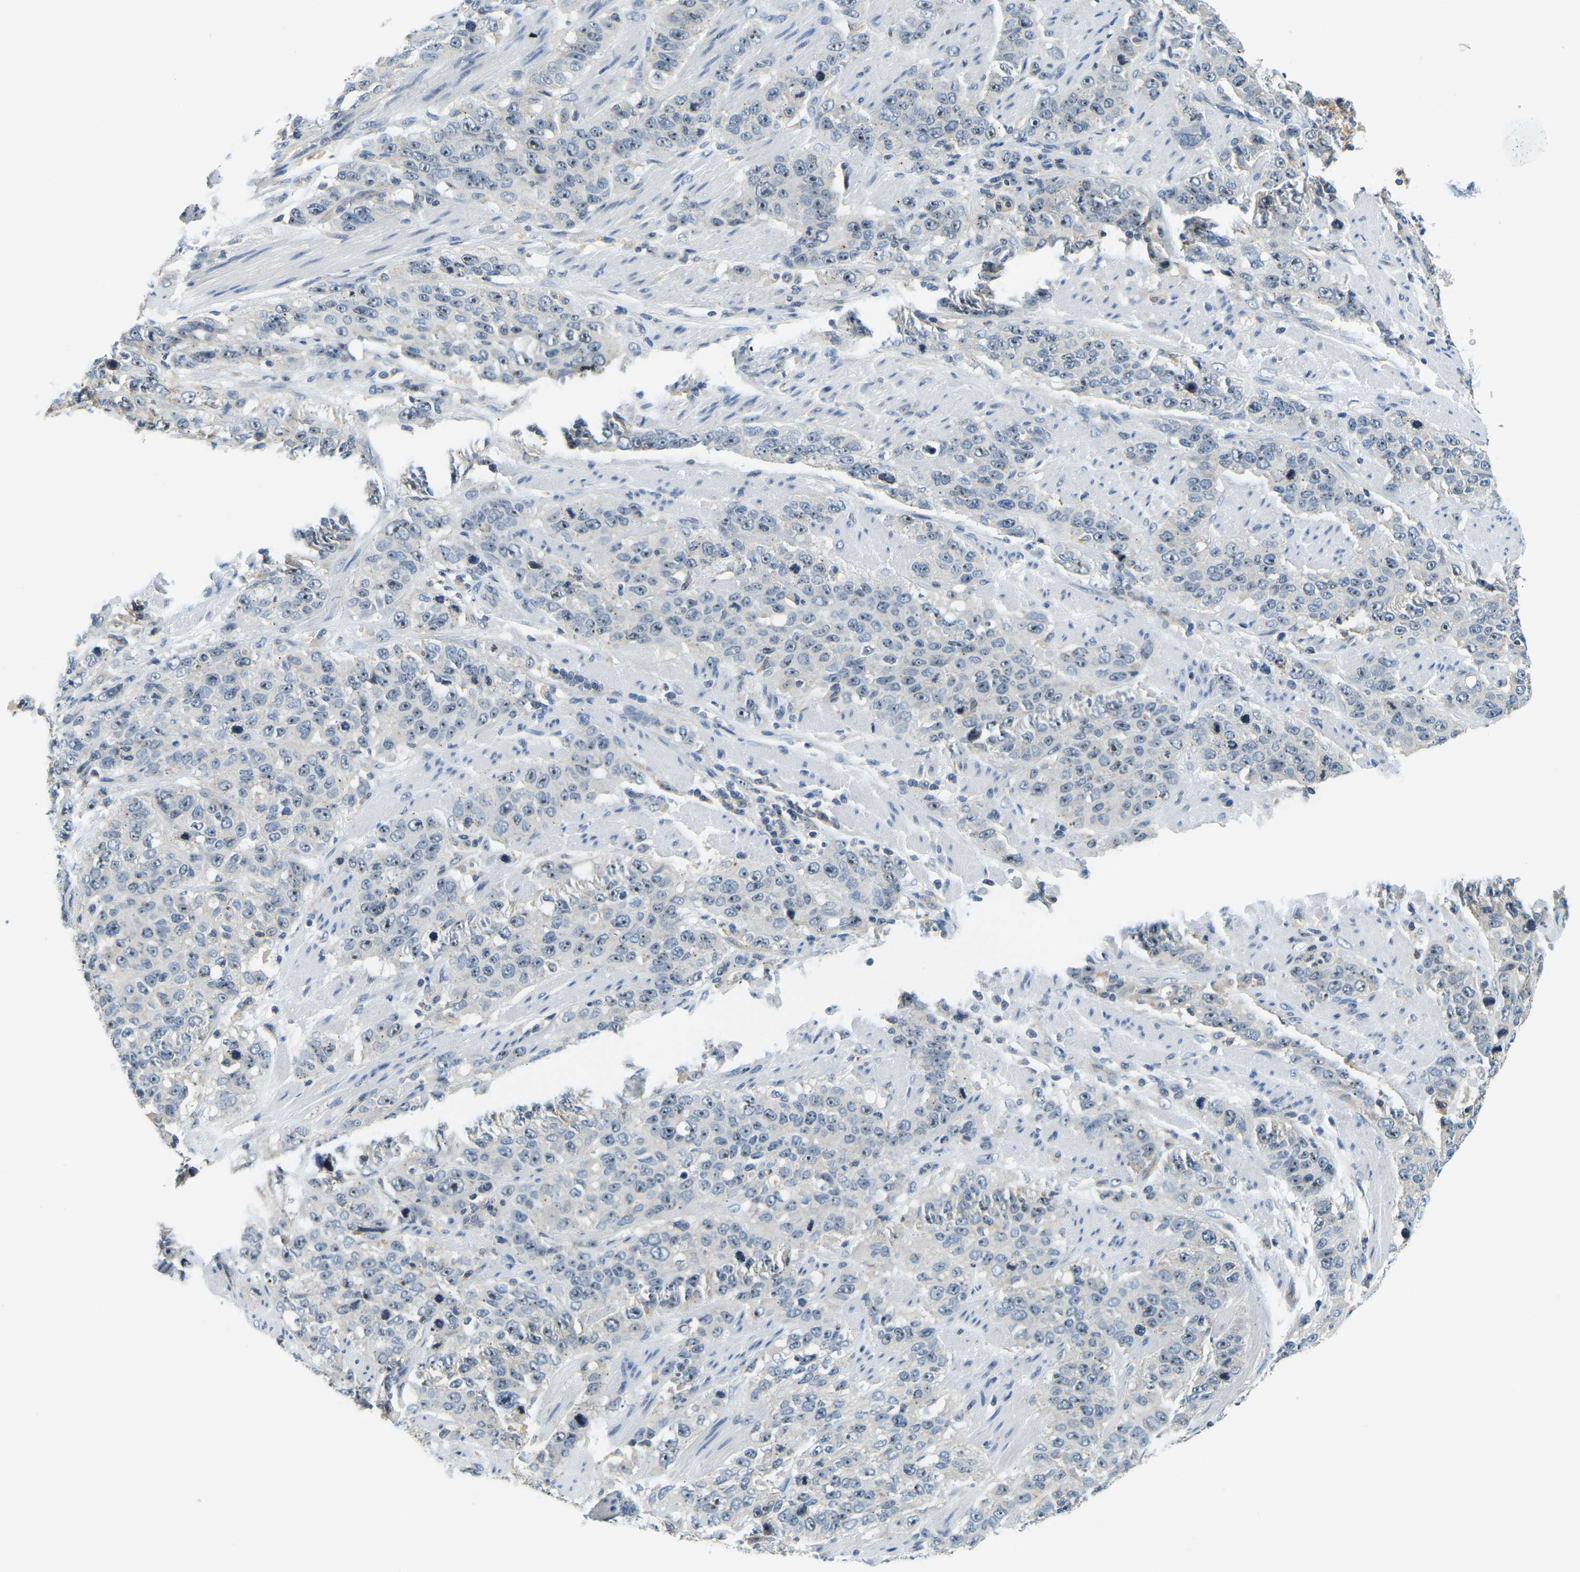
{"staining": {"intensity": "weak", "quantity": "25%-75%", "location": "nuclear"}, "tissue": "stomach cancer", "cell_type": "Tumor cells", "image_type": "cancer", "snomed": [{"axis": "morphology", "description": "Adenocarcinoma, NOS"}, {"axis": "topography", "description": "Stomach"}], "caption": "Stomach cancer (adenocarcinoma) was stained to show a protein in brown. There is low levels of weak nuclear staining in approximately 25%-75% of tumor cells.", "gene": "RRP1", "patient": {"sex": "male", "age": 48}}